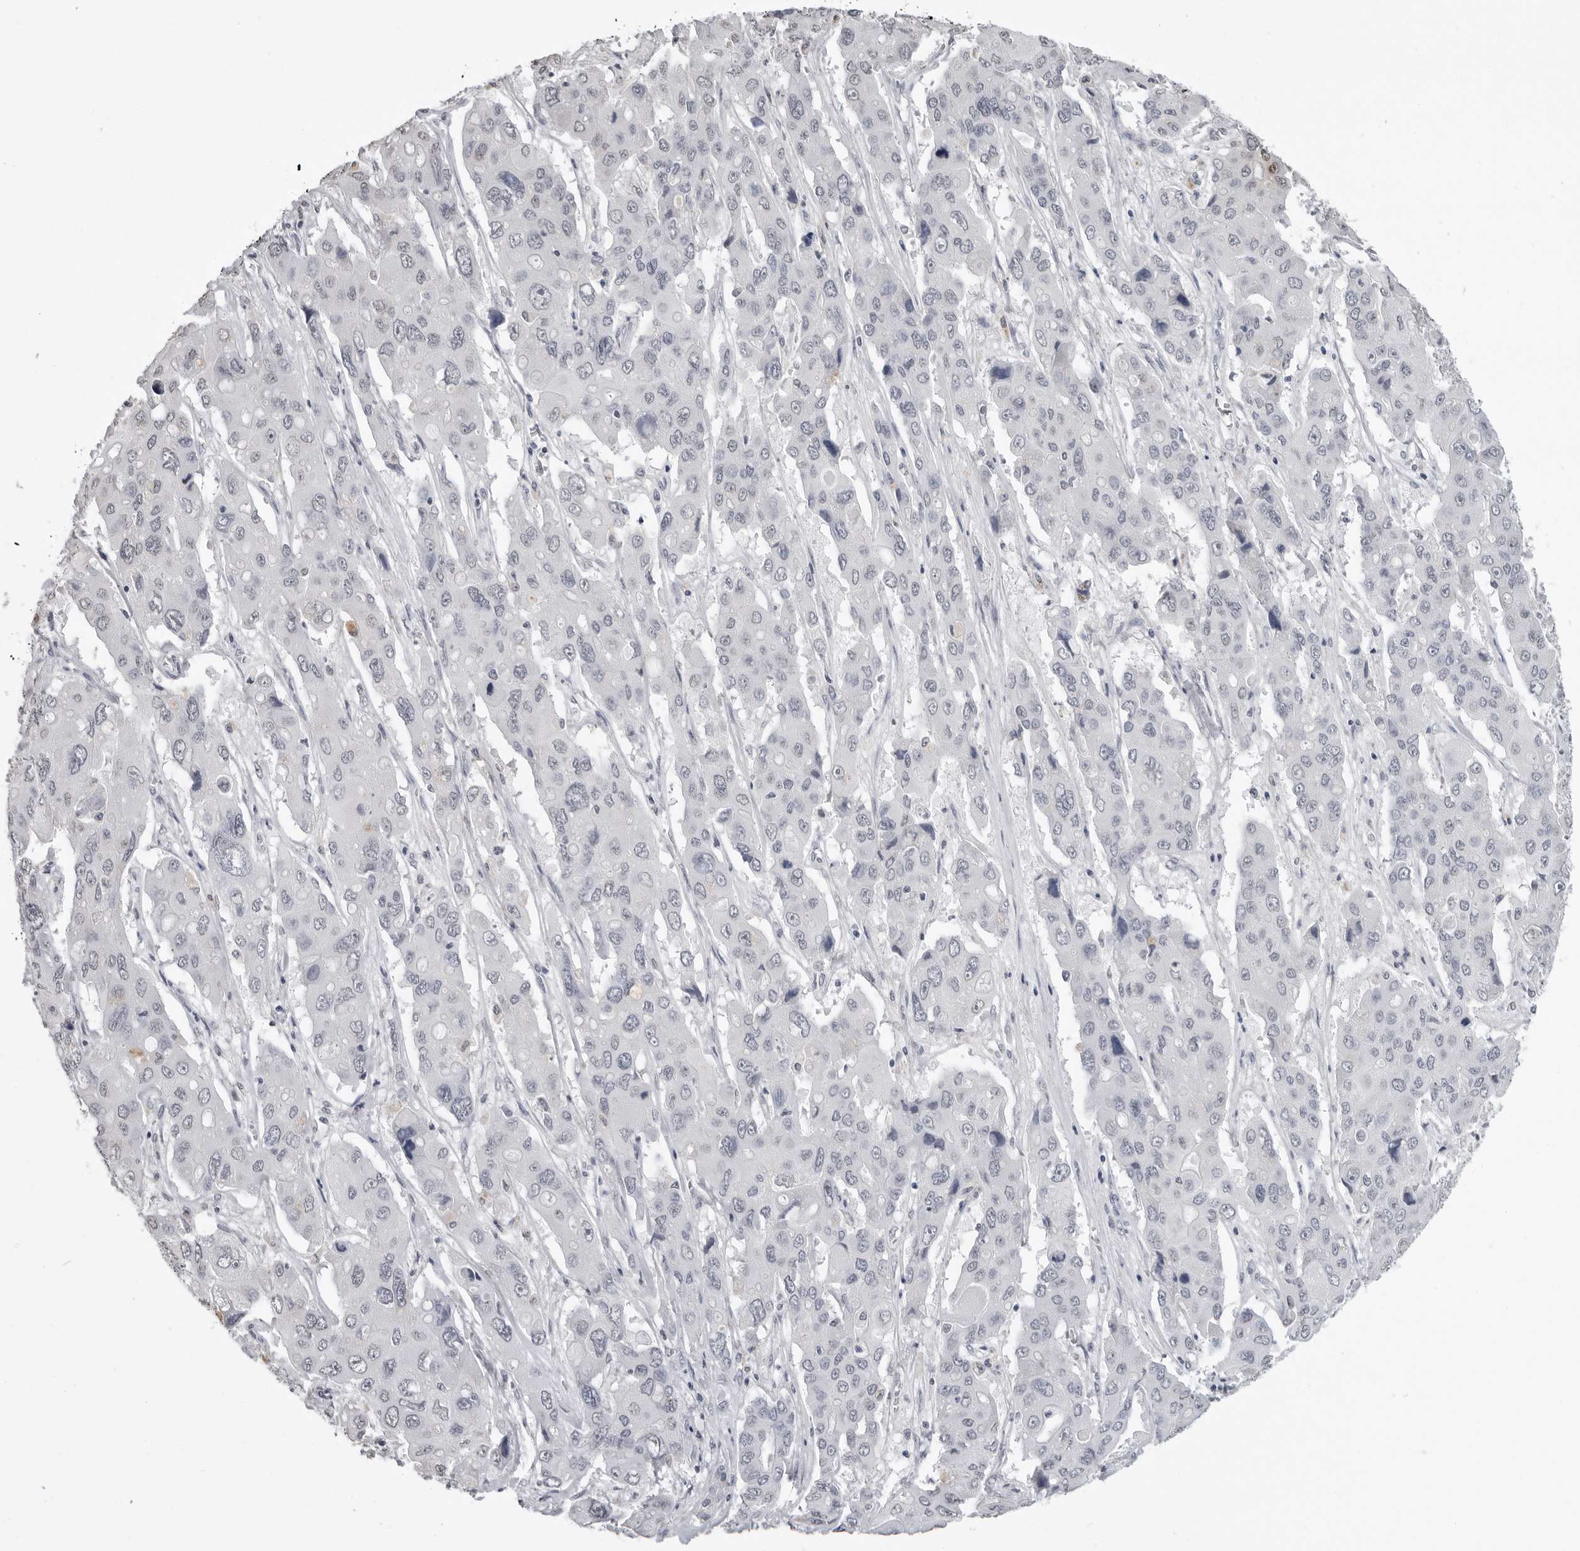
{"staining": {"intensity": "negative", "quantity": "none", "location": "none"}, "tissue": "liver cancer", "cell_type": "Tumor cells", "image_type": "cancer", "snomed": [{"axis": "morphology", "description": "Cholangiocarcinoma"}, {"axis": "topography", "description": "Liver"}], "caption": "There is no significant positivity in tumor cells of liver cancer (cholangiocarcinoma).", "gene": "HEPACAM", "patient": {"sex": "male", "age": 67}}